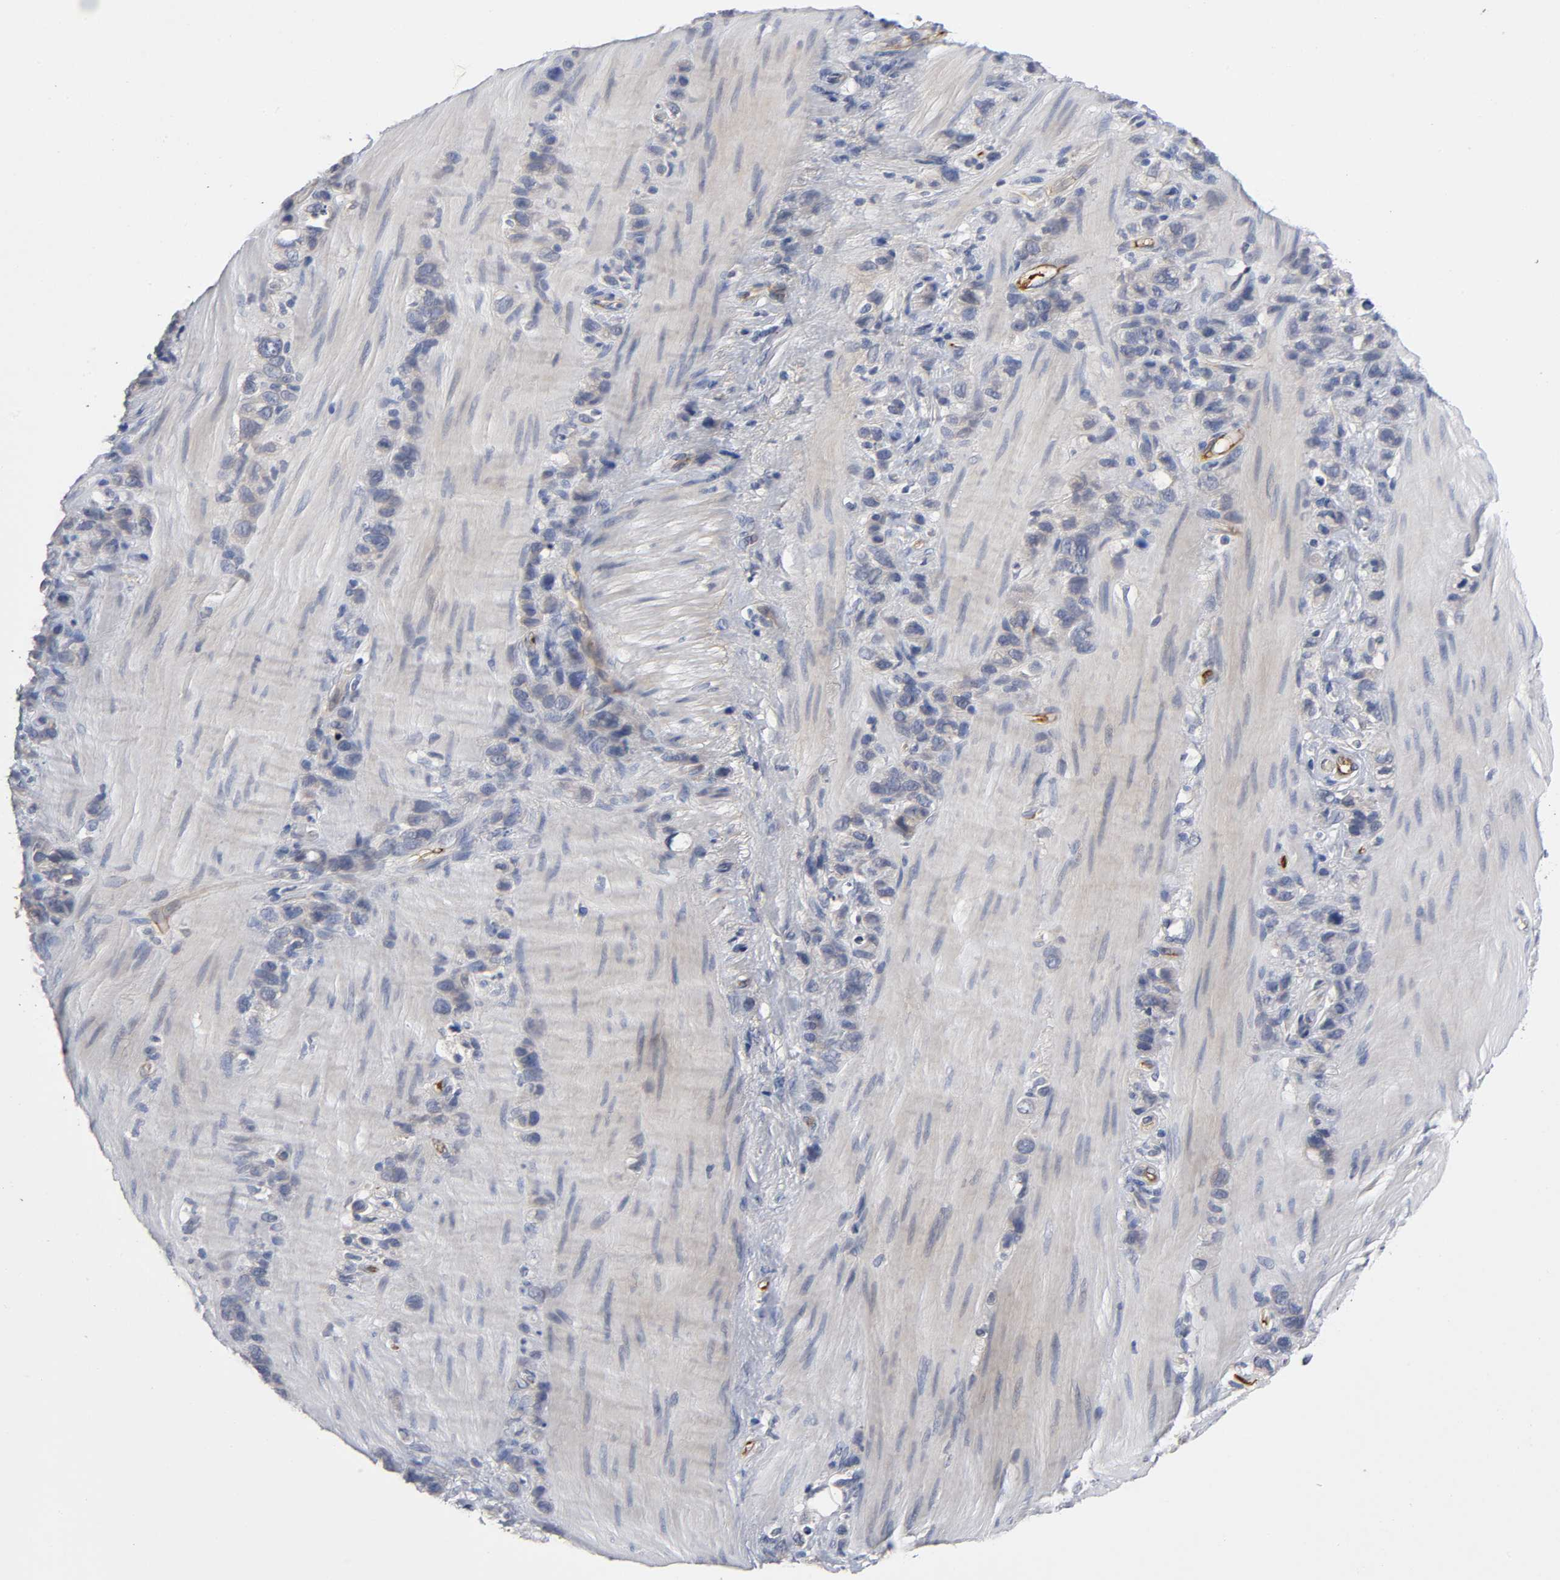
{"staining": {"intensity": "weak", "quantity": "25%-75%", "location": "cytoplasmic/membranous"}, "tissue": "stomach cancer", "cell_type": "Tumor cells", "image_type": "cancer", "snomed": [{"axis": "morphology", "description": "Normal tissue, NOS"}, {"axis": "morphology", "description": "Adenocarcinoma, NOS"}, {"axis": "morphology", "description": "Adenocarcinoma, High grade"}, {"axis": "topography", "description": "Stomach, upper"}, {"axis": "topography", "description": "Stomach"}], "caption": "Immunohistochemical staining of stomach cancer shows low levels of weak cytoplasmic/membranous protein staining in approximately 25%-75% of tumor cells.", "gene": "NOVA1", "patient": {"sex": "female", "age": 65}}